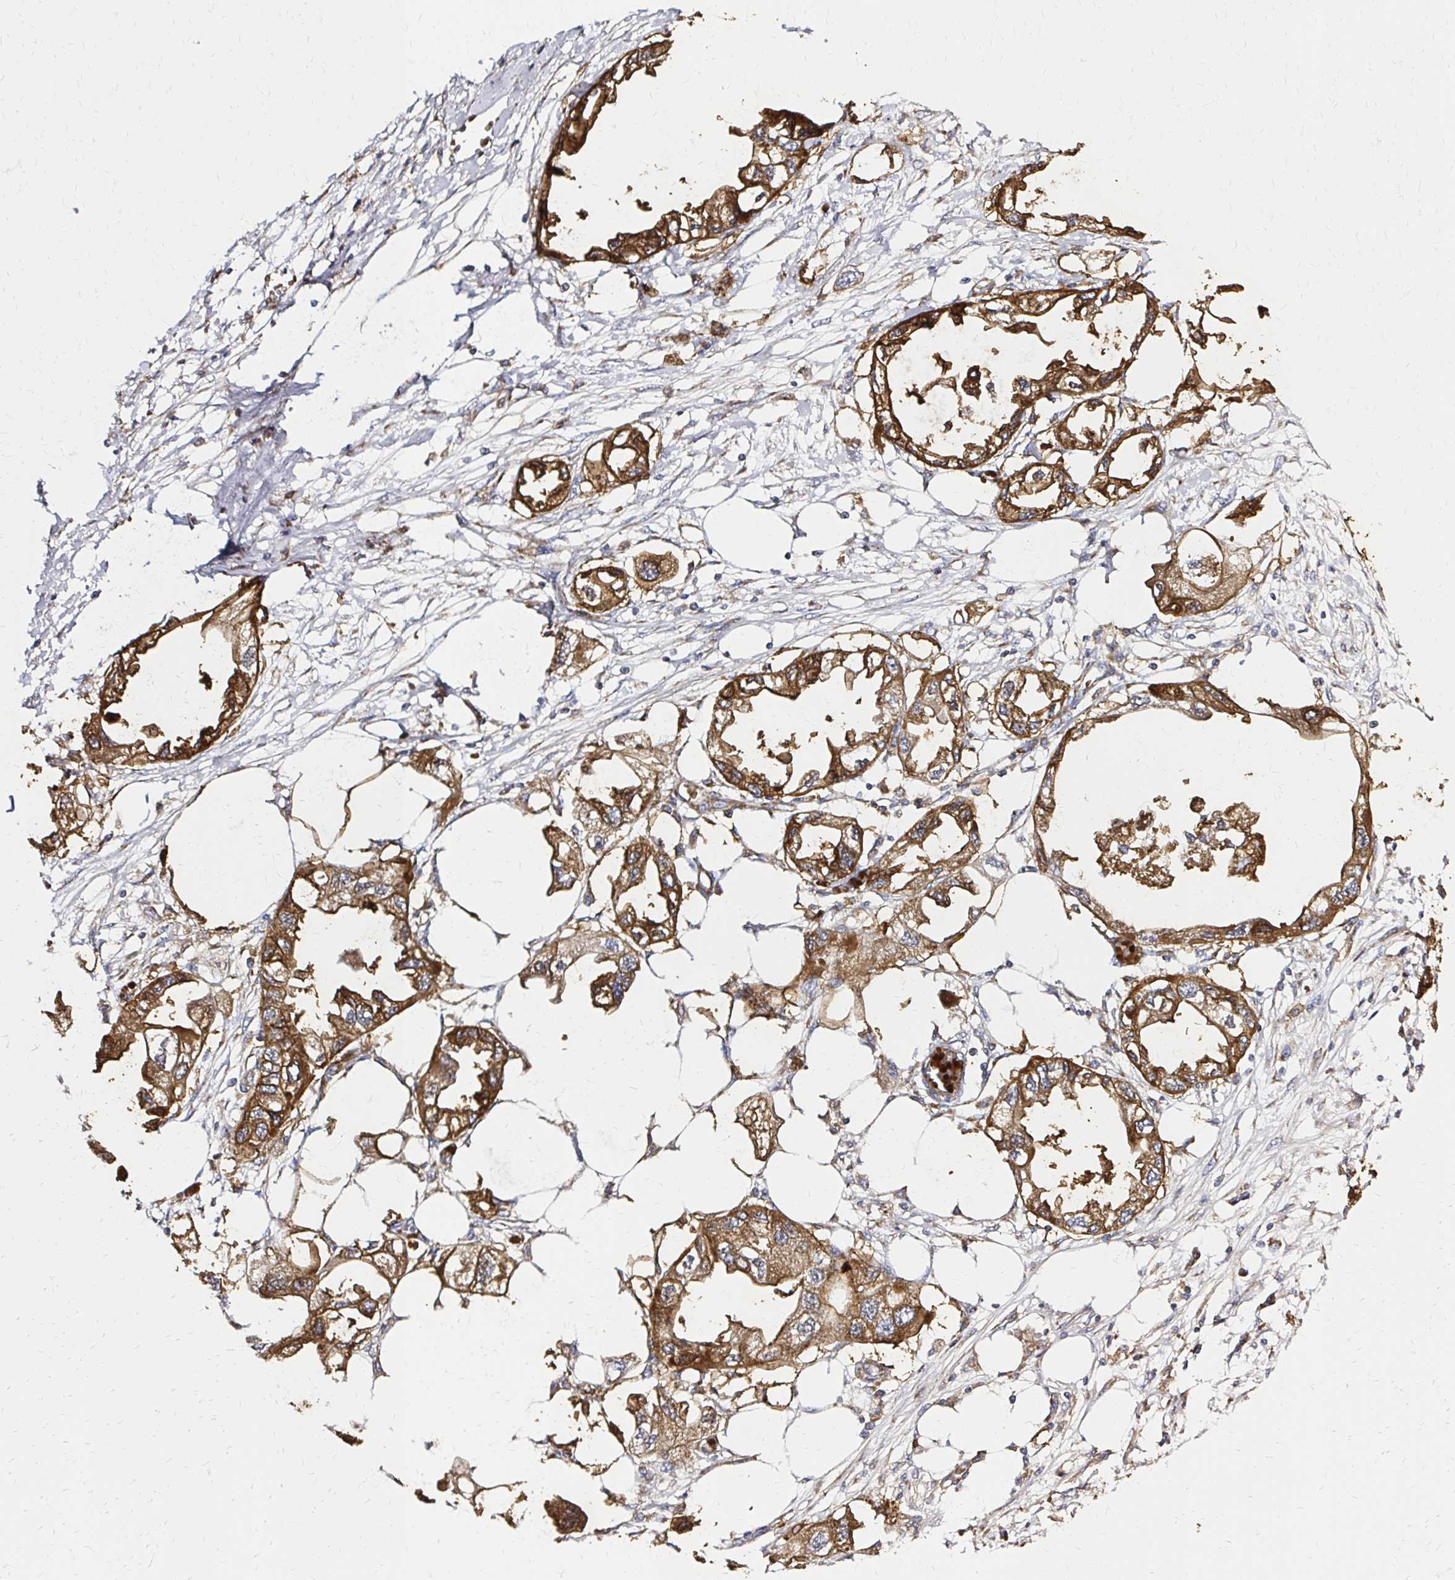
{"staining": {"intensity": "moderate", "quantity": ">75%", "location": "cytoplasmic/membranous"}, "tissue": "endometrial cancer", "cell_type": "Tumor cells", "image_type": "cancer", "snomed": [{"axis": "morphology", "description": "Adenocarcinoma, NOS"}, {"axis": "morphology", "description": "Adenocarcinoma, metastatic, NOS"}, {"axis": "topography", "description": "Adipose tissue"}, {"axis": "topography", "description": "Endometrium"}], "caption": "Brown immunohistochemical staining in human endometrial cancer demonstrates moderate cytoplasmic/membranous staining in about >75% of tumor cells. The staining was performed using DAB to visualize the protein expression in brown, while the nuclei were stained in blue with hematoxylin (Magnification: 20x).", "gene": "MRPL13", "patient": {"sex": "female", "age": 67}}